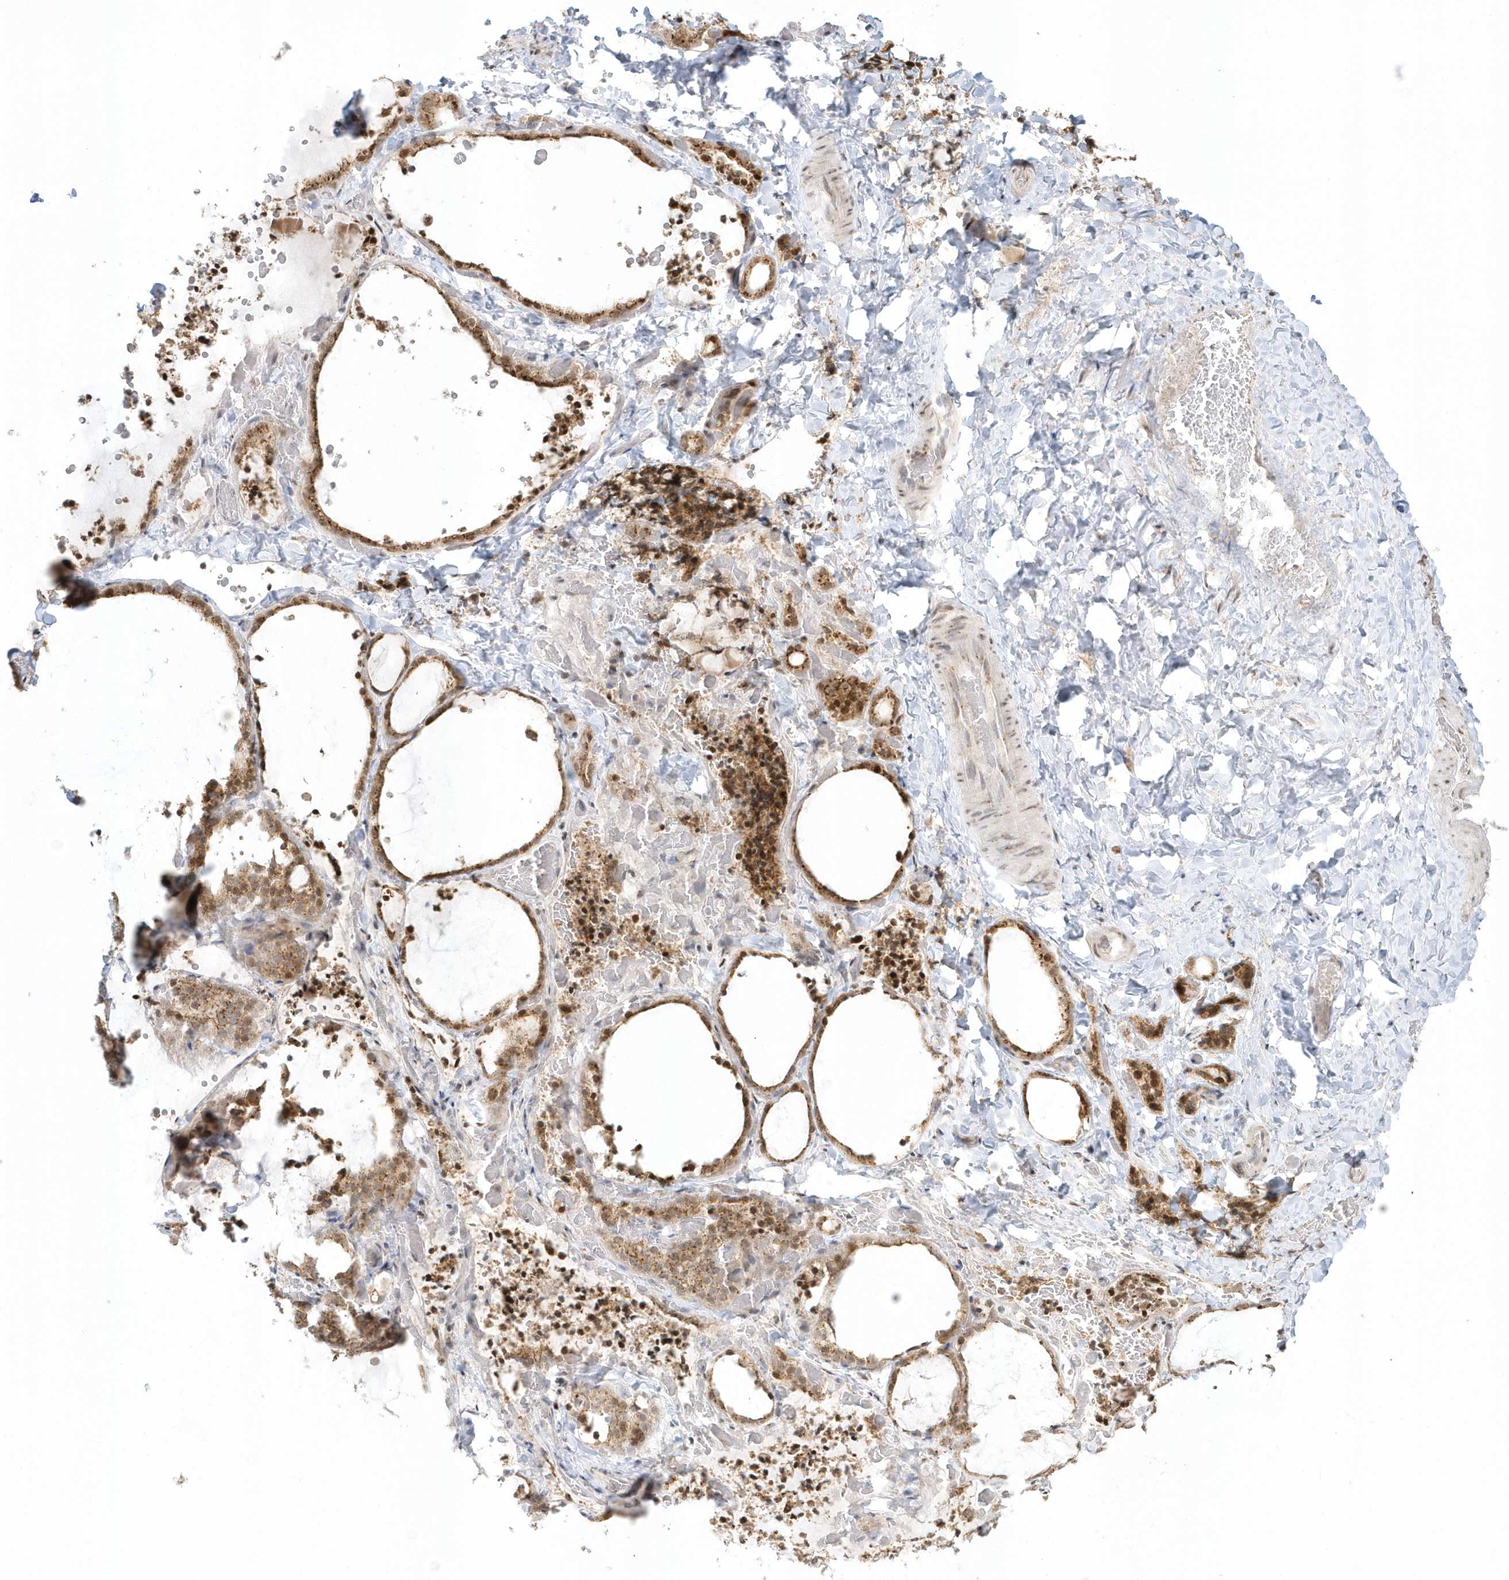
{"staining": {"intensity": "moderate", "quantity": ">75%", "location": "cytoplasmic/membranous"}, "tissue": "thyroid gland", "cell_type": "Glandular cells", "image_type": "normal", "snomed": [{"axis": "morphology", "description": "Normal tissue, NOS"}, {"axis": "topography", "description": "Thyroid gland"}], "caption": "Thyroid gland stained with a brown dye exhibits moderate cytoplasmic/membranous positive staining in about >75% of glandular cells.", "gene": "DHFR", "patient": {"sex": "female", "age": 22}}